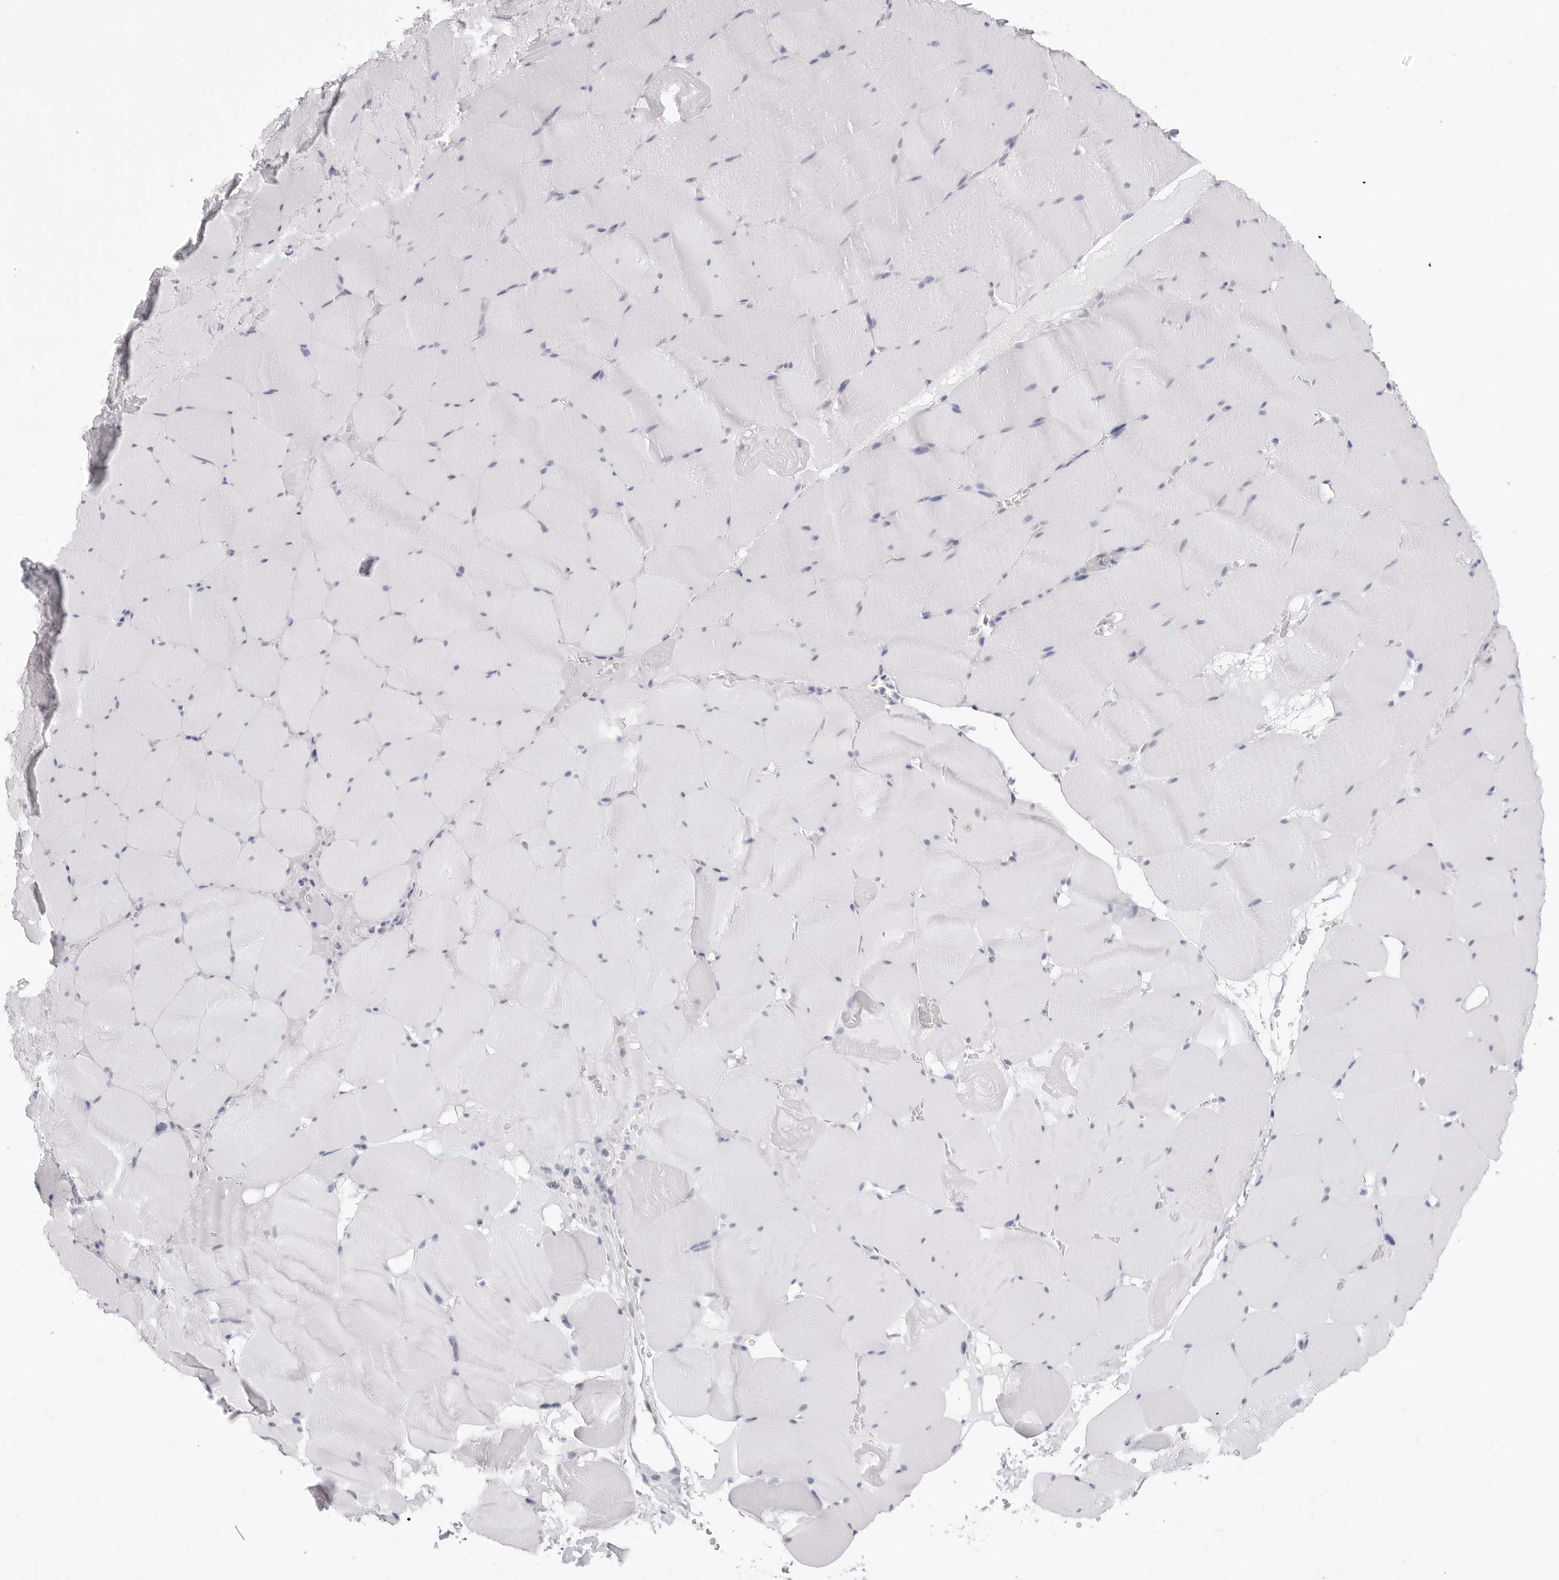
{"staining": {"intensity": "negative", "quantity": "none", "location": "none"}, "tissue": "skeletal muscle", "cell_type": "Myocytes", "image_type": "normal", "snomed": [{"axis": "morphology", "description": "Normal tissue, NOS"}, {"axis": "topography", "description": "Skeletal muscle"}], "caption": "High magnification brightfield microscopy of unremarkable skeletal muscle stained with DAB (brown) and counterstained with hematoxylin (blue): myocytes show no significant positivity. The staining was performed using DAB (3,3'-diaminobenzidine) to visualize the protein expression in brown, while the nuclei were stained in blue with hematoxylin (Magnification: 20x).", "gene": "NASP", "patient": {"sex": "male", "age": 62}}